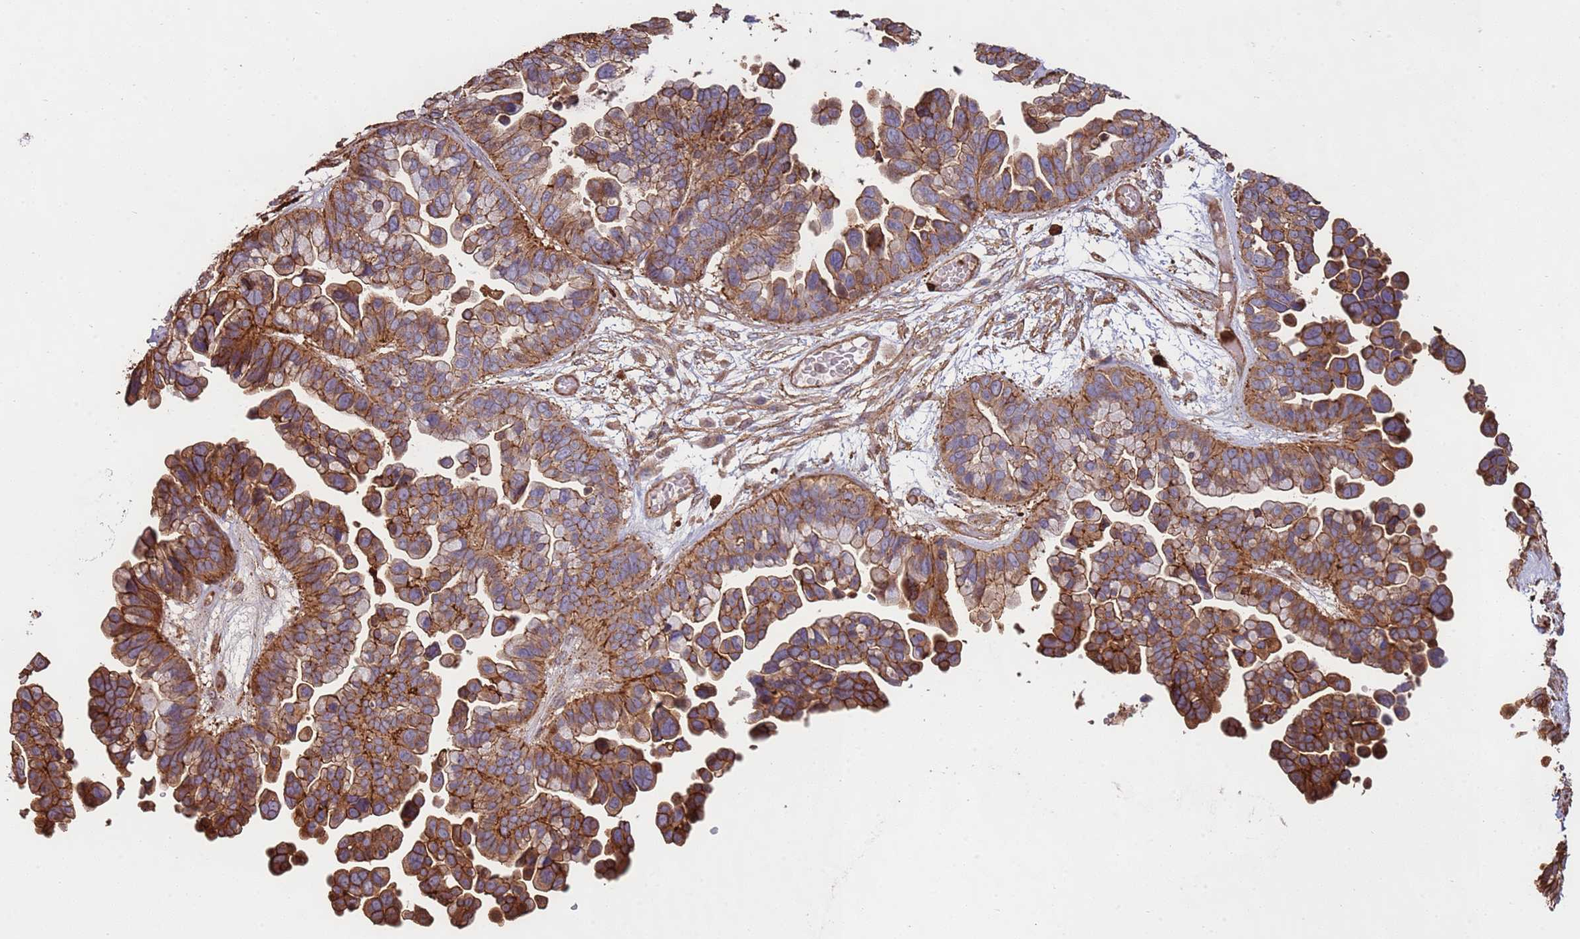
{"staining": {"intensity": "strong", "quantity": ">75%", "location": "cytoplasmic/membranous"}, "tissue": "ovarian cancer", "cell_type": "Tumor cells", "image_type": "cancer", "snomed": [{"axis": "morphology", "description": "Cystadenocarcinoma, serous, NOS"}, {"axis": "topography", "description": "Ovary"}], "caption": "This histopathology image reveals IHC staining of ovarian cancer, with high strong cytoplasmic/membranous positivity in approximately >75% of tumor cells.", "gene": "NDUFAF4", "patient": {"sex": "female", "age": 56}}